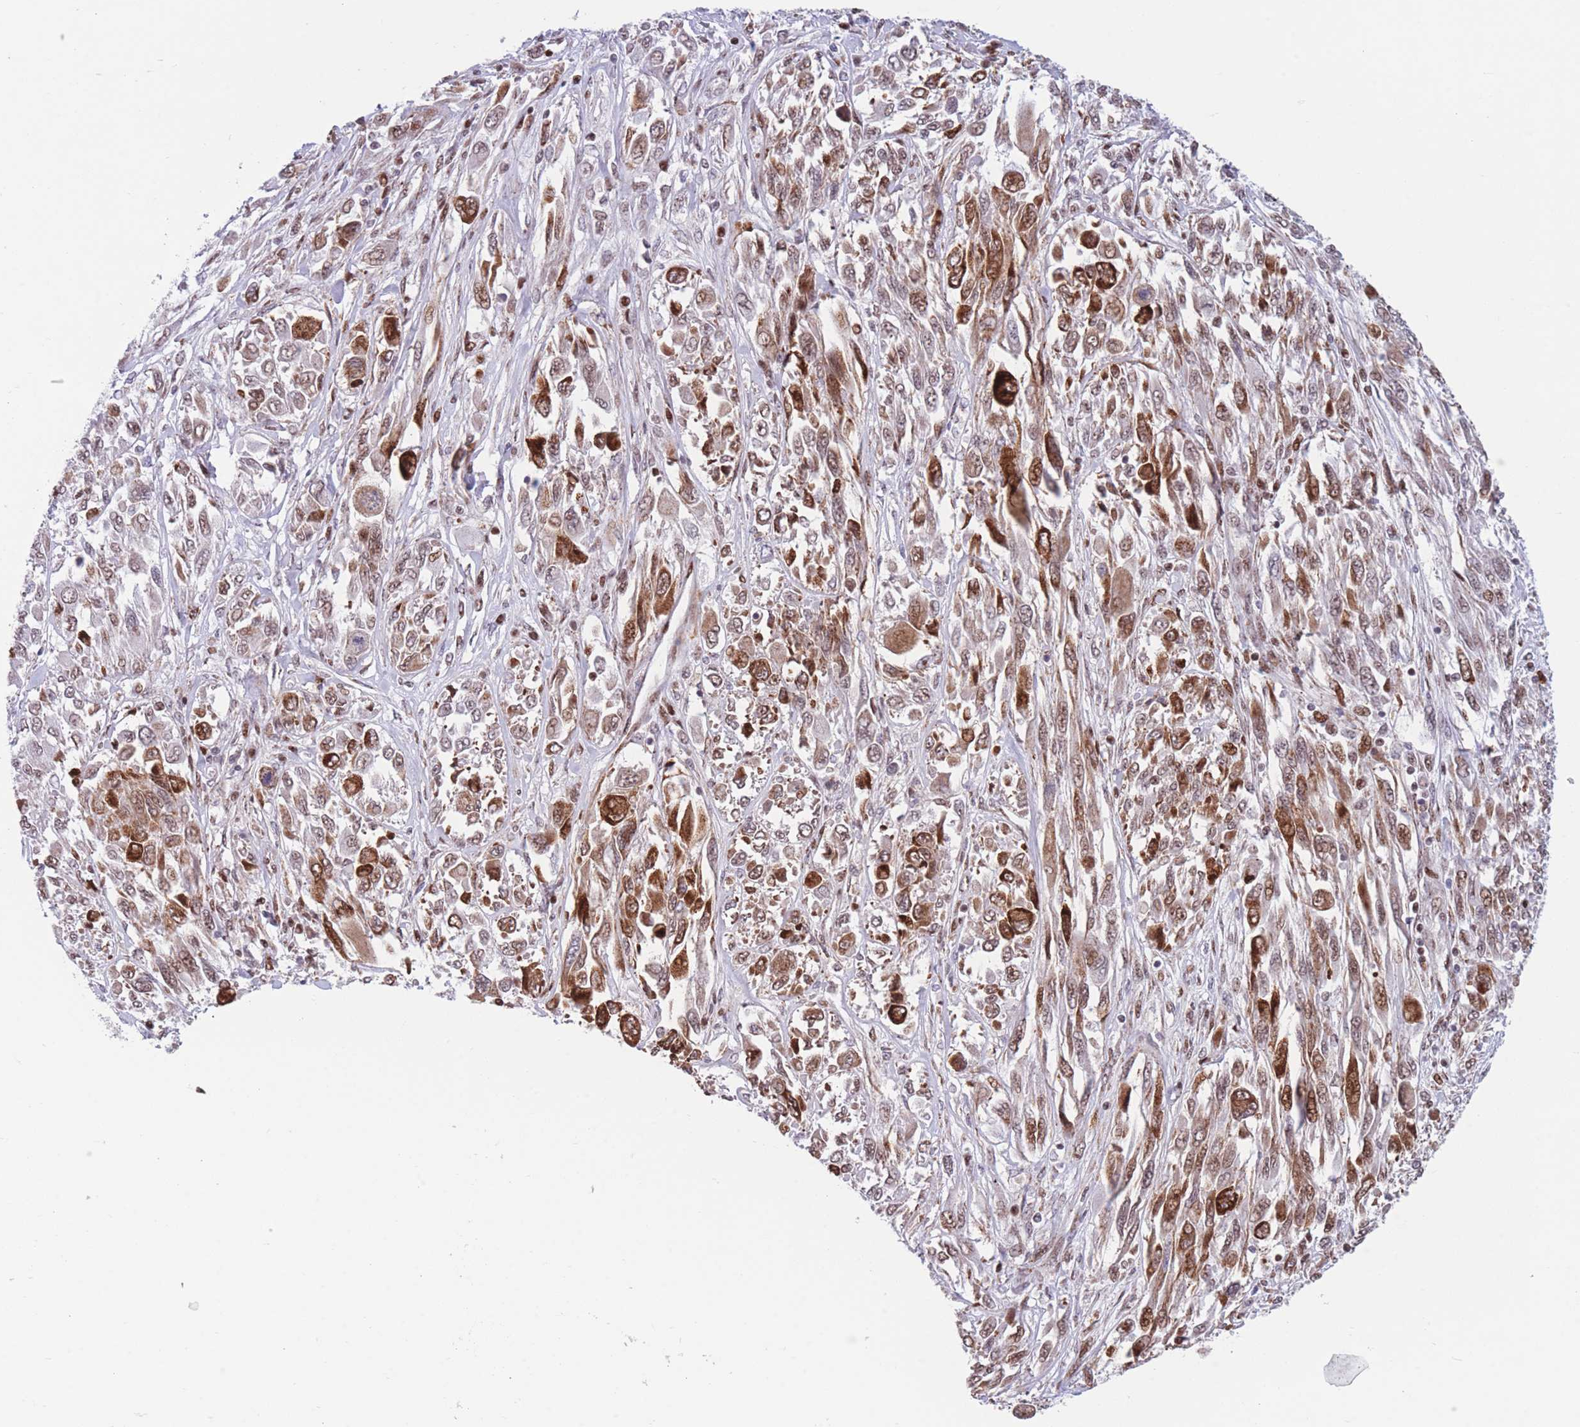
{"staining": {"intensity": "strong", "quantity": "25%-75%", "location": "cytoplasmic/membranous,nuclear"}, "tissue": "melanoma", "cell_type": "Tumor cells", "image_type": "cancer", "snomed": [{"axis": "morphology", "description": "Malignant melanoma, NOS"}, {"axis": "topography", "description": "Skin"}], "caption": "This histopathology image shows immunohistochemistry (IHC) staining of melanoma, with high strong cytoplasmic/membranous and nuclear staining in about 25%-75% of tumor cells.", "gene": "DNAJC3", "patient": {"sex": "female", "age": 91}}